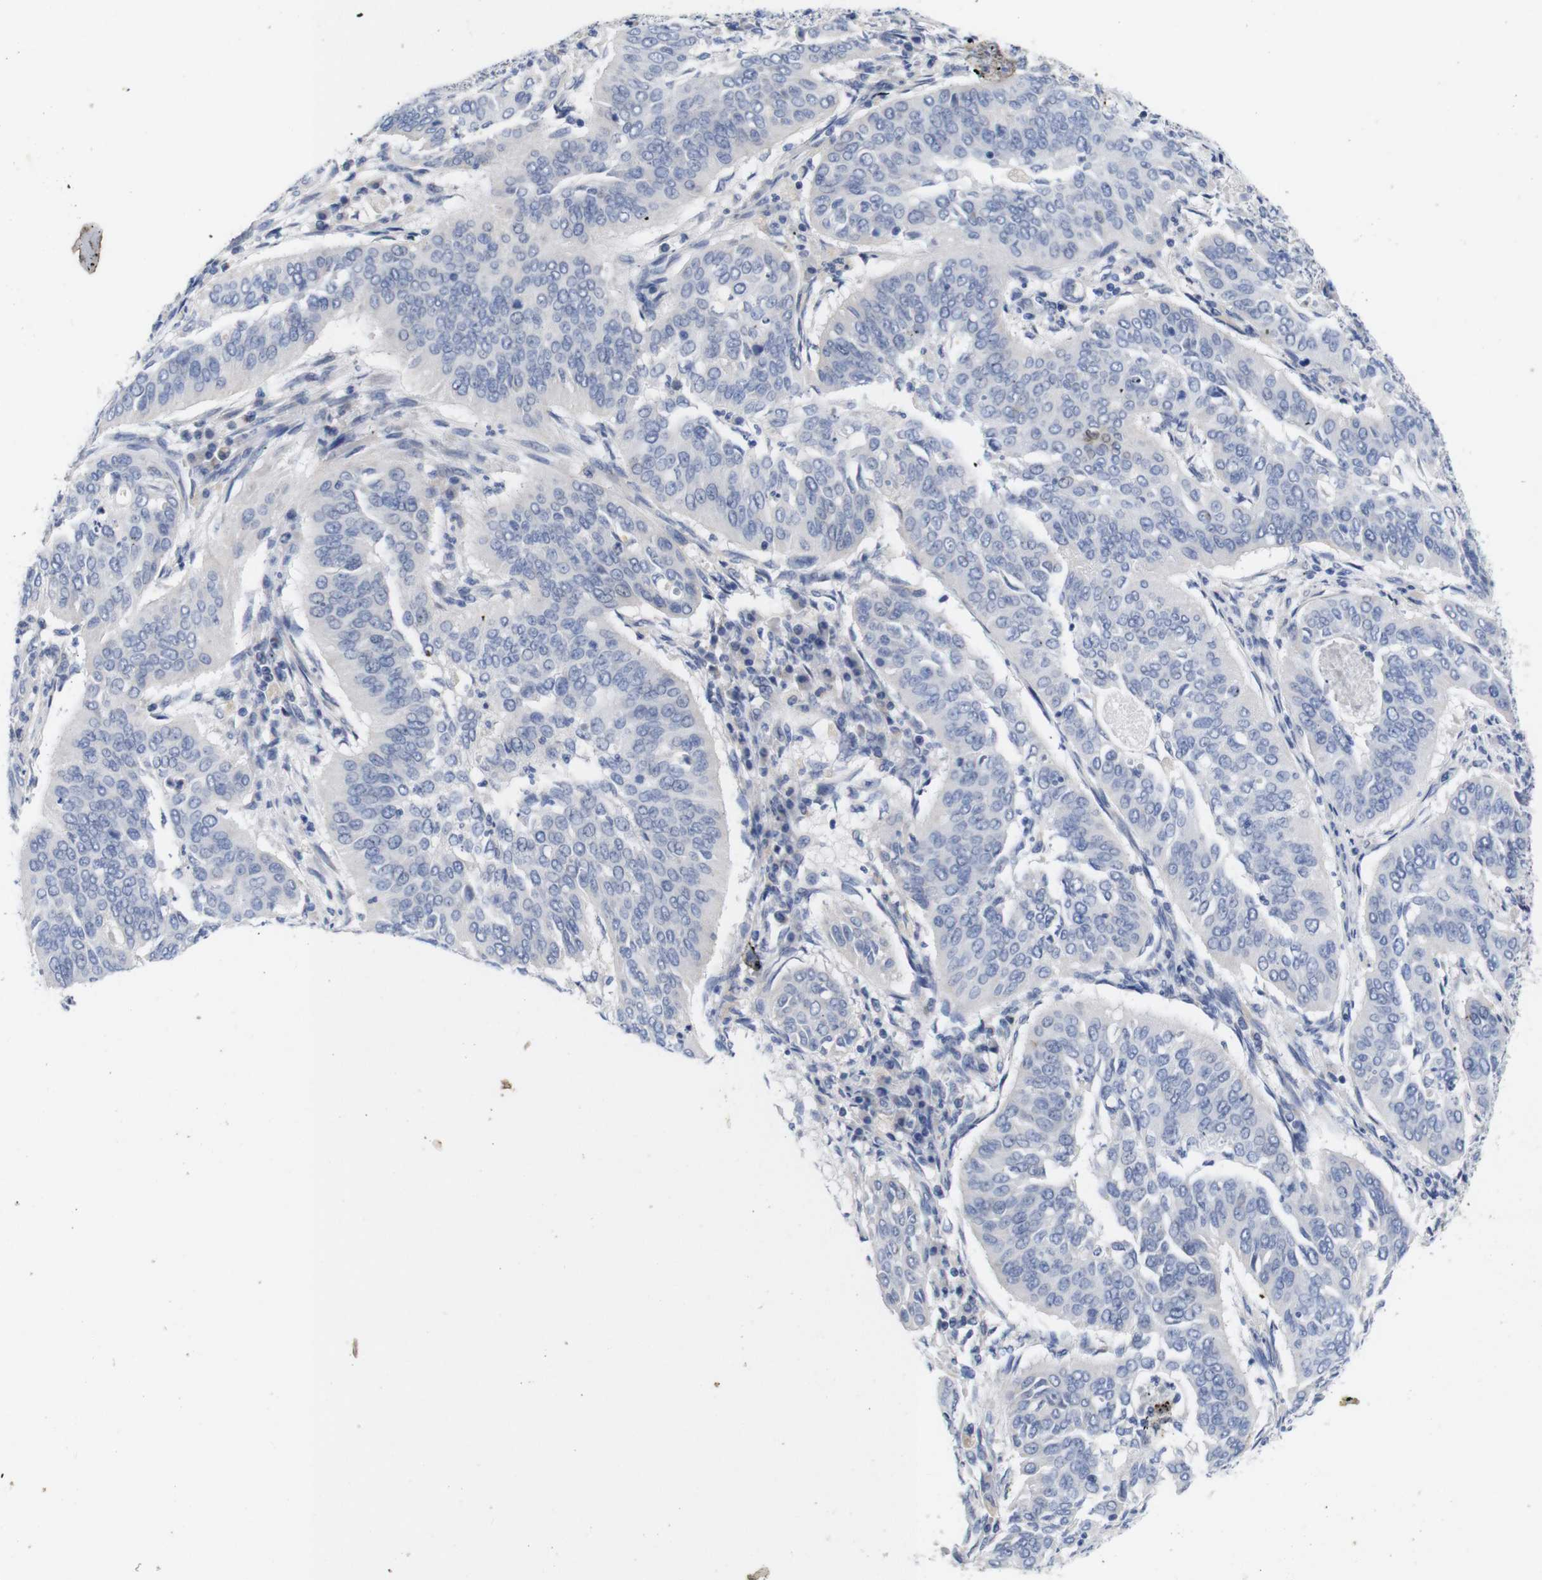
{"staining": {"intensity": "negative", "quantity": "none", "location": "none"}, "tissue": "cervical cancer", "cell_type": "Tumor cells", "image_type": "cancer", "snomed": [{"axis": "morphology", "description": "Normal tissue, NOS"}, {"axis": "morphology", "description": "Squamous cell carcinoma, NOS"}, {"axis": "topography", "description": "Cervix"}], "caption": "DAB (3,3'-diaminobenzidine) immunohistochemical staining of human cervical cancer shows no significant expression in tumor cells.", "gene": "TNNI3", "patient": {"sex": "female", "age": 39}}